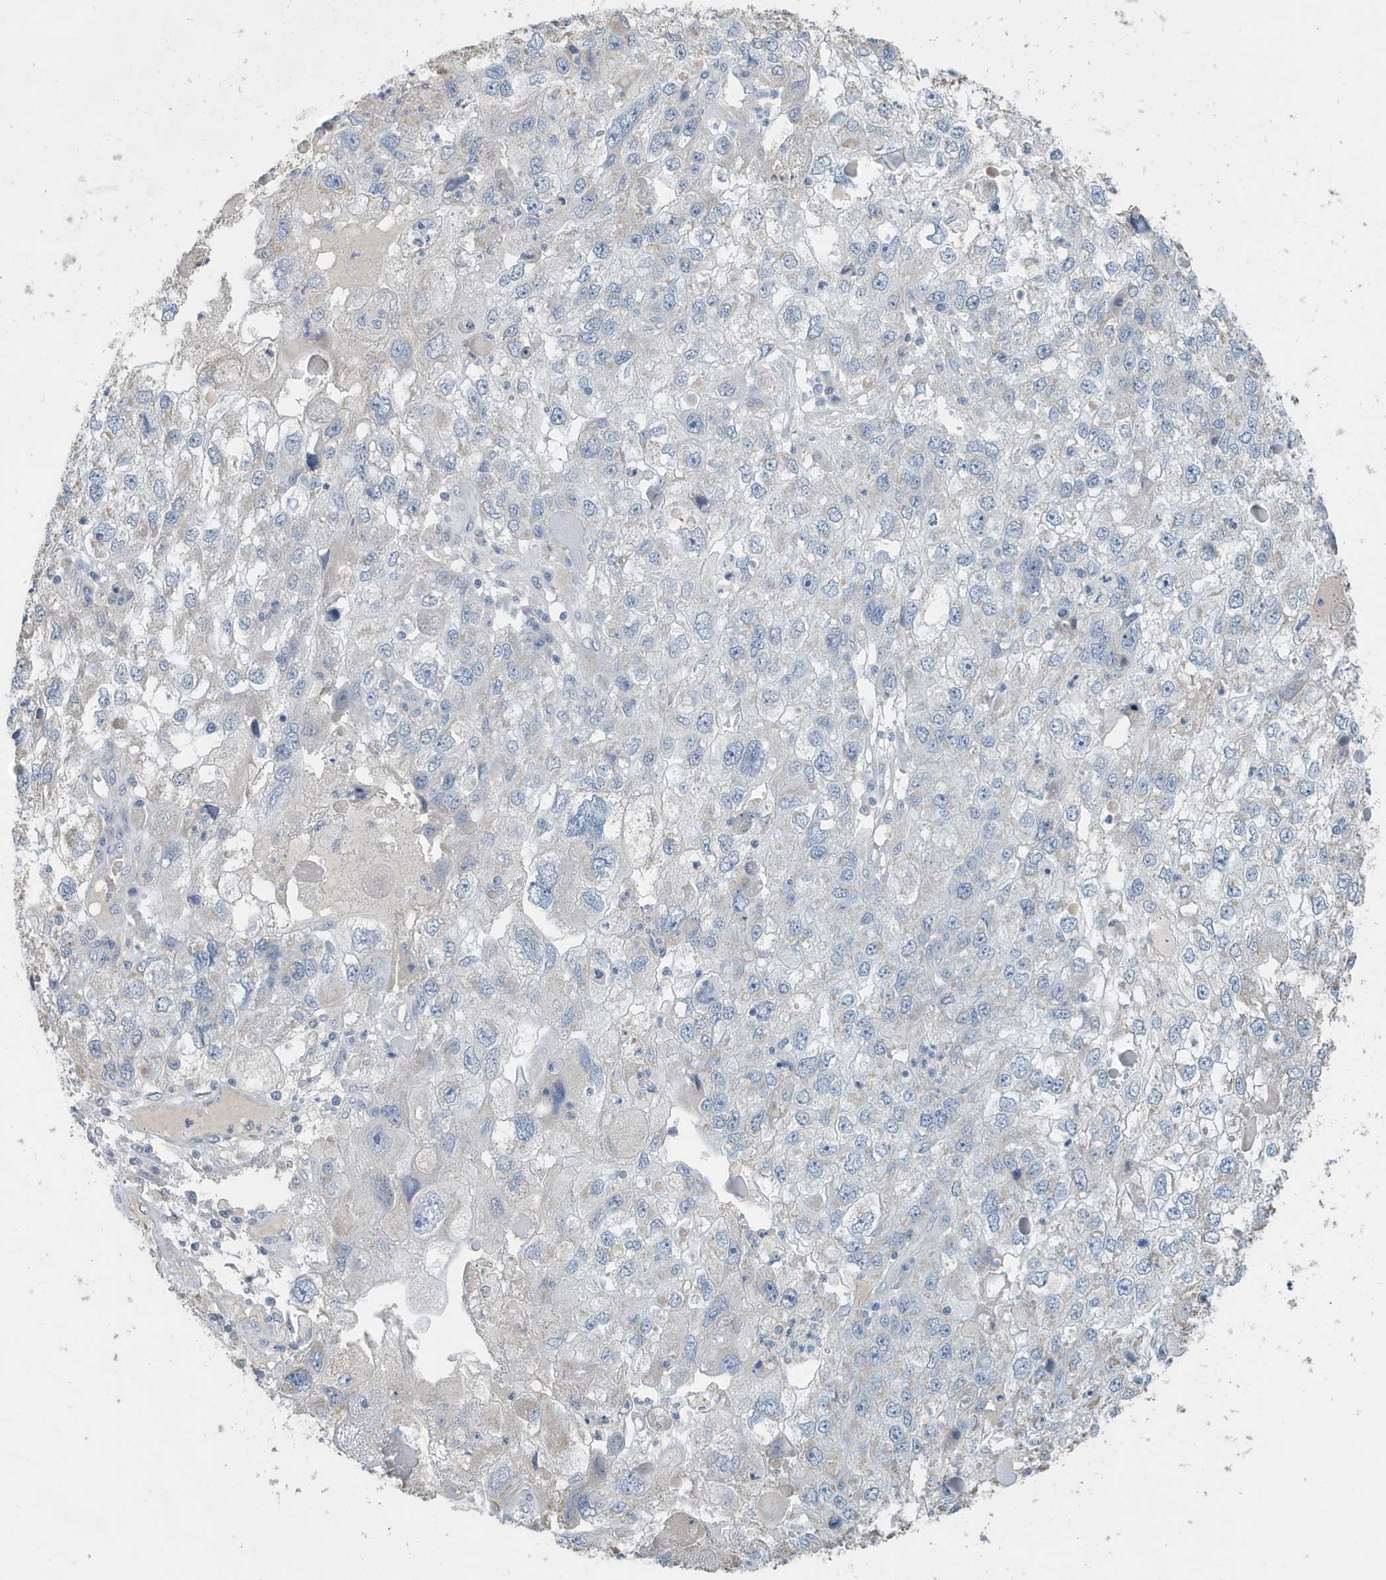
{"staining": {"intensity": "negative", "quantity": "none", "location": "none"}, "tissue": "endometrial cancer", "cell_type": "Tumor cells", "image_type": "cancer", "snomed": [{"axis": "morphology", "description": "Adenocarcinoma, NOS"}, {"axis": "topography", "description": "Endometrium"}], "caption": "IHC photomicrograph of neoplastic tissue: human adenocarcinoma (endometrial) stained with DAB (3,3'-diaminobenzidine) reveals no significant protein expression in tumor cells.", "gene": "UGT2B4", "patient": {"sex": "female", "age": 49}}